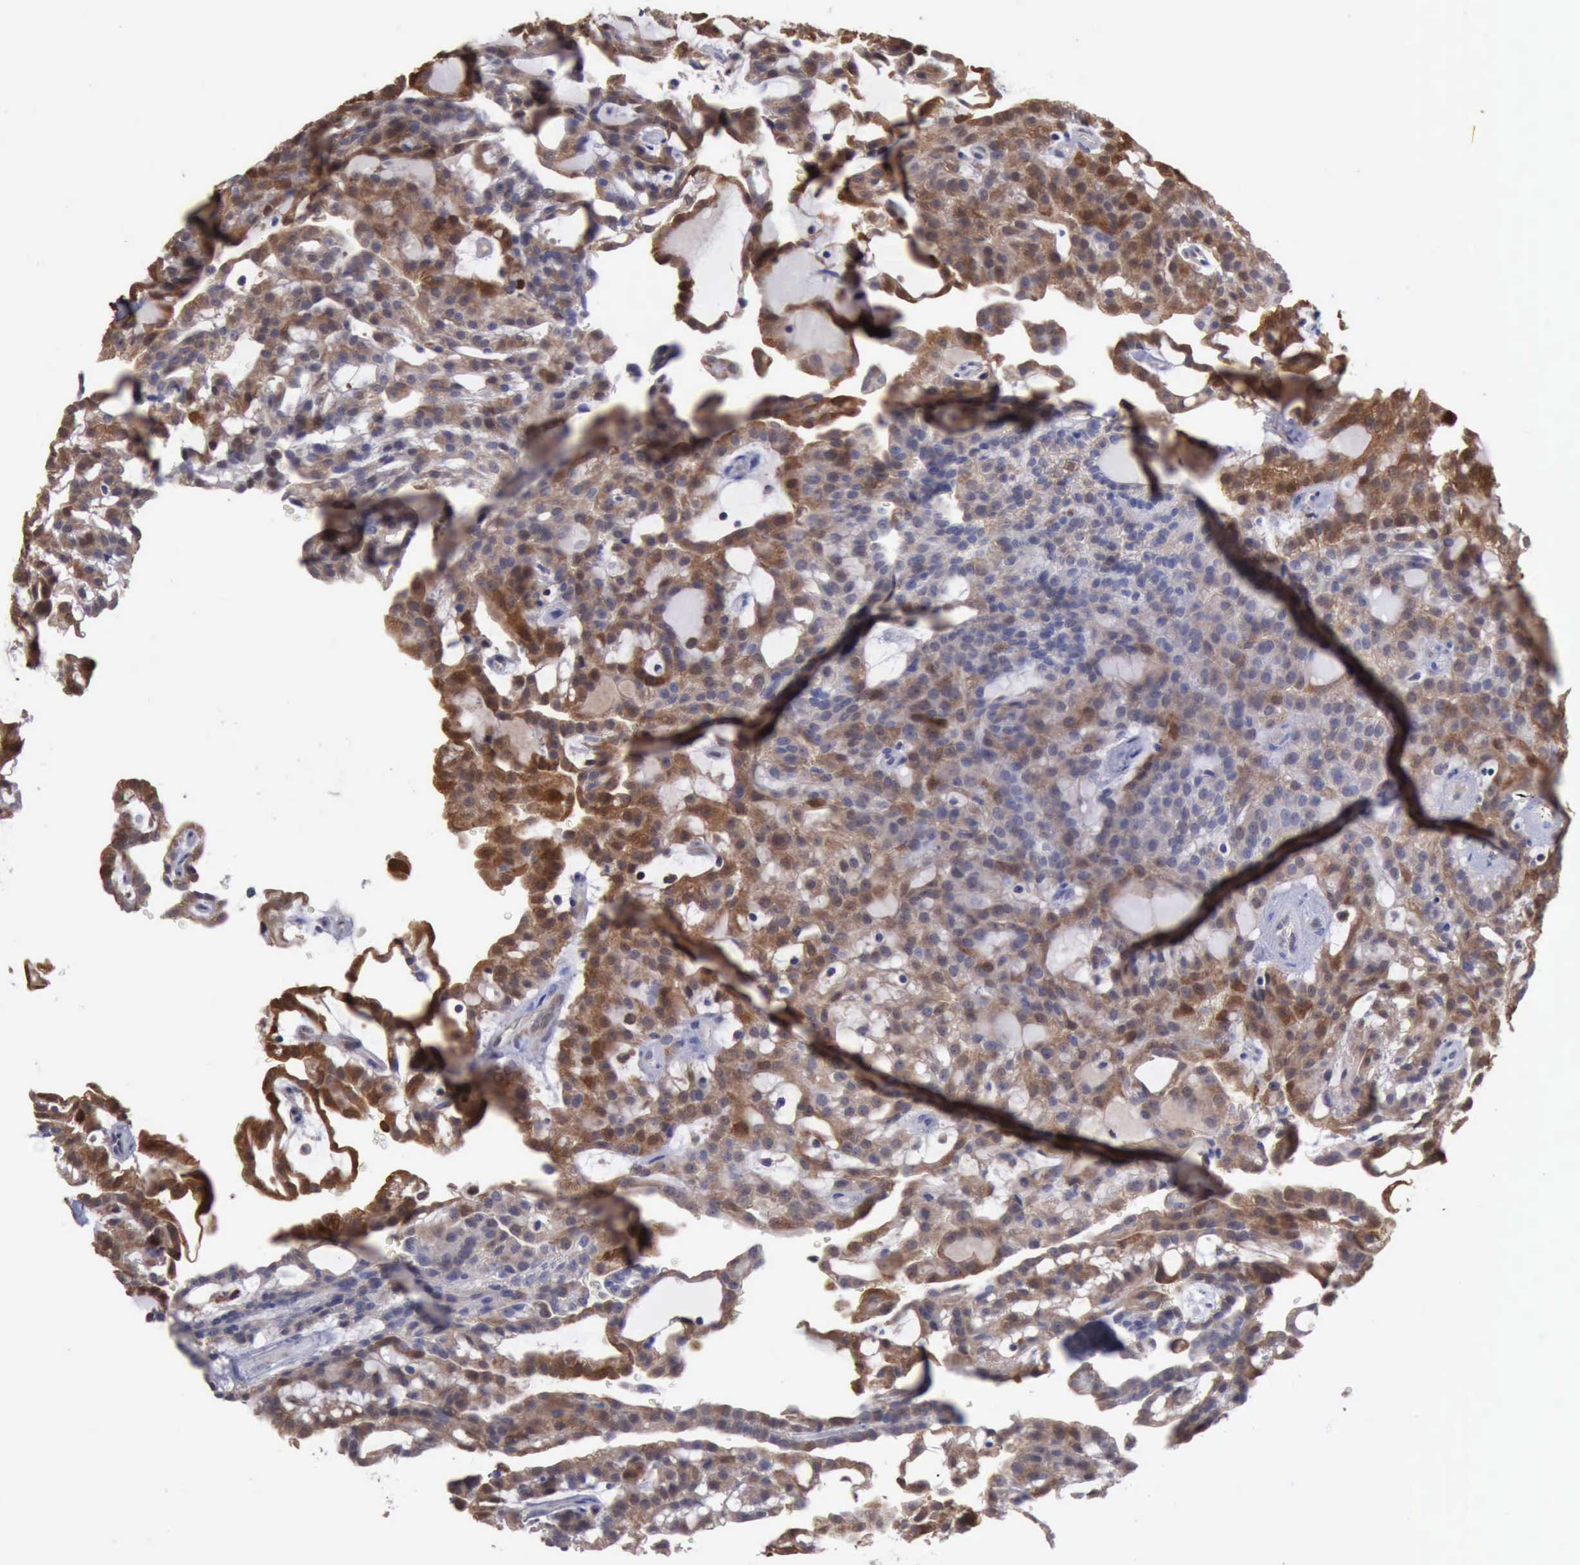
{"staining": {"intensity": "moderate", "quantity": ">75%", "location": "cytoplasmic/membranous,nuclear"}, "tissue": "renal cancer", "cell_type": "Tumor cells", "image_type": "cancer", "snomed": [{"axis": "morphology", "description": "Adenocarcinoma, NOS"}, {"axis": "topography", "description": "Kidney"}], "caption": "An image showing moderate cytoplasmic/membranous and nuclear expression in approximately >75% of tumor cells in adenocarcinoma (renal), as visualized by brown immunohistochemical staining.", "gene": "STAT1", "patient": {"sex": "male", "age": 63}}